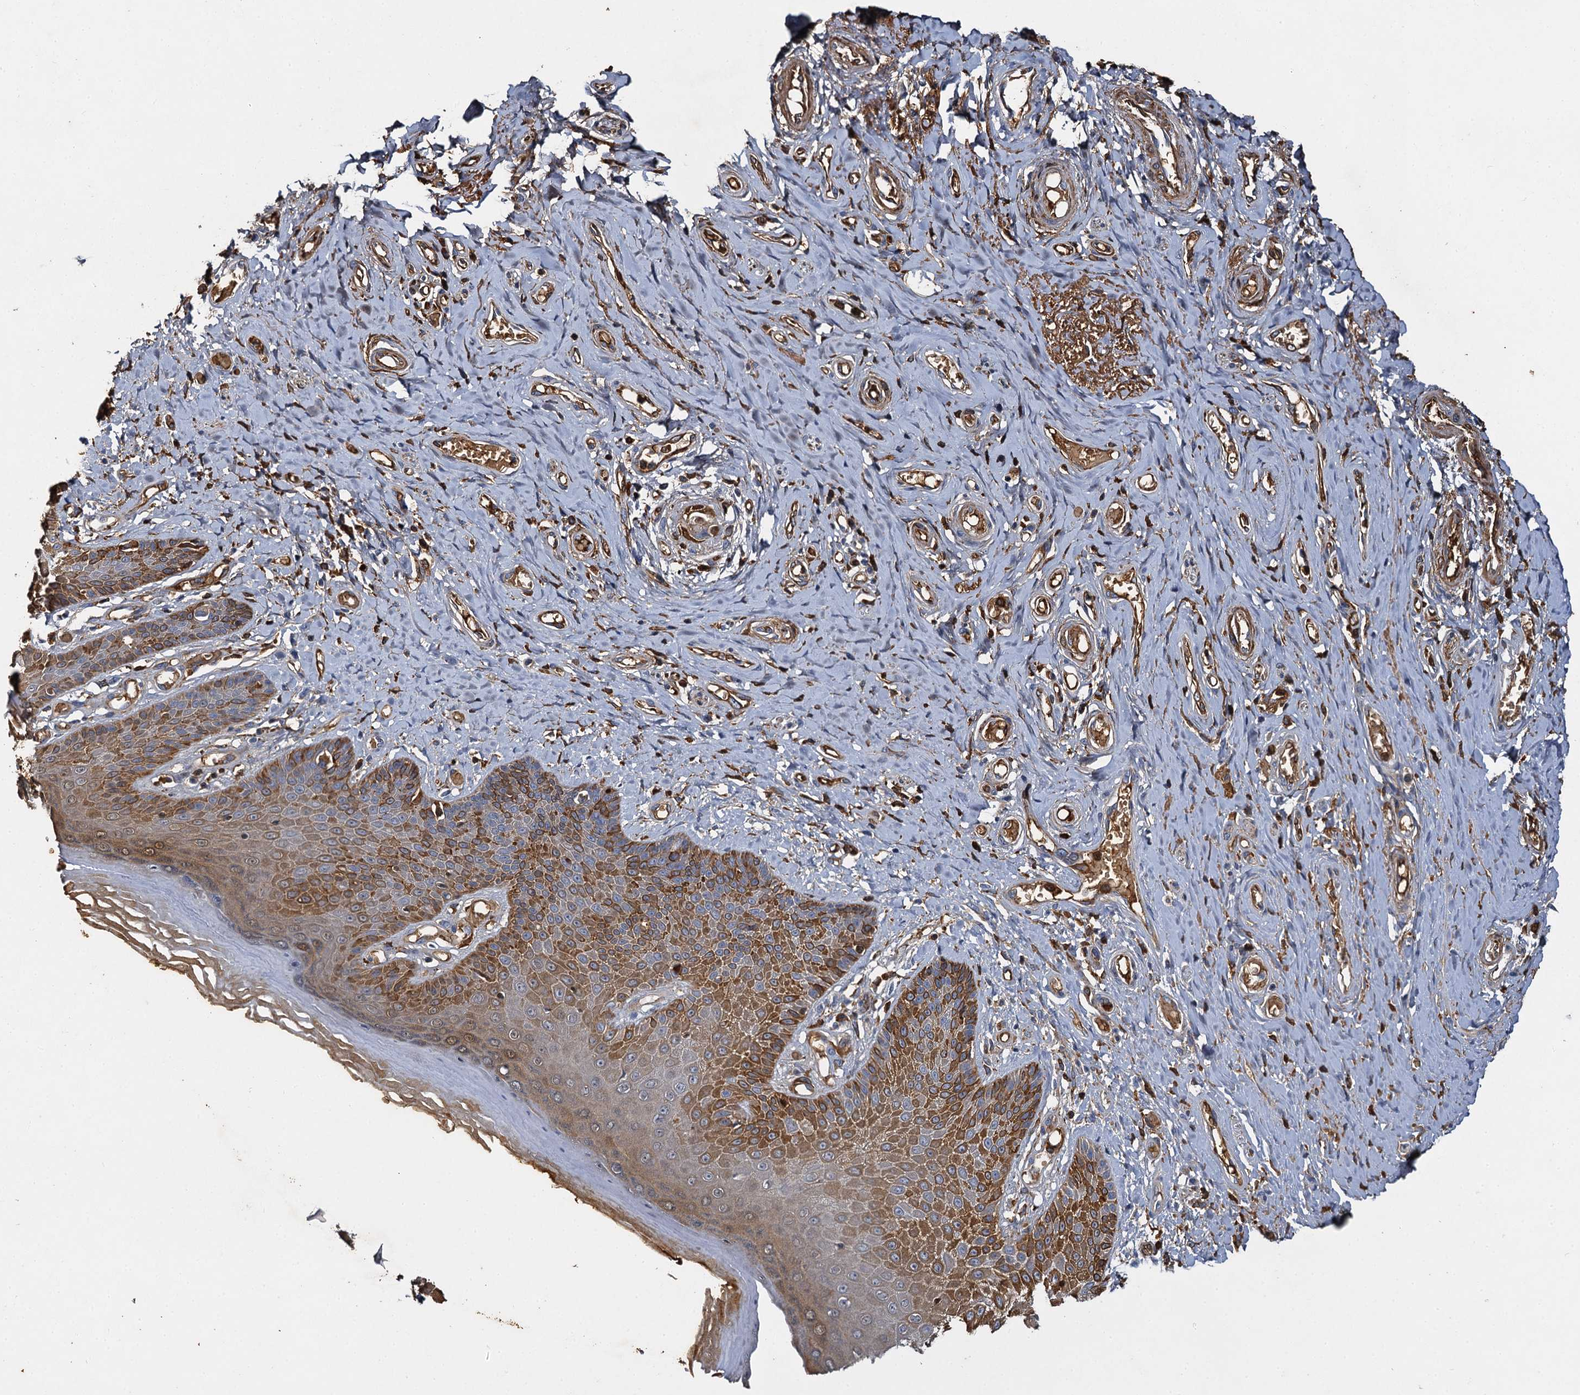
{"staining": {"intensity": "moderate", "quantity": "25%-75%", "location": "cytoplasmic/membranous"}, "tissue": "skin", "cell_type": "Epidermal cells", "image_type": "normal", "snomed": [{"axis": "morphology", "description": "Normal tissue, NOS"}, {"axis": "topography", "description": "Anal"}], "caption": "A brown stain shows moderate cytoplasmic/membranous staining of a protein in epidermal cells of benign skin.", "gene": "BCS1L", "patient": {"sex": "male", "age": 78}}